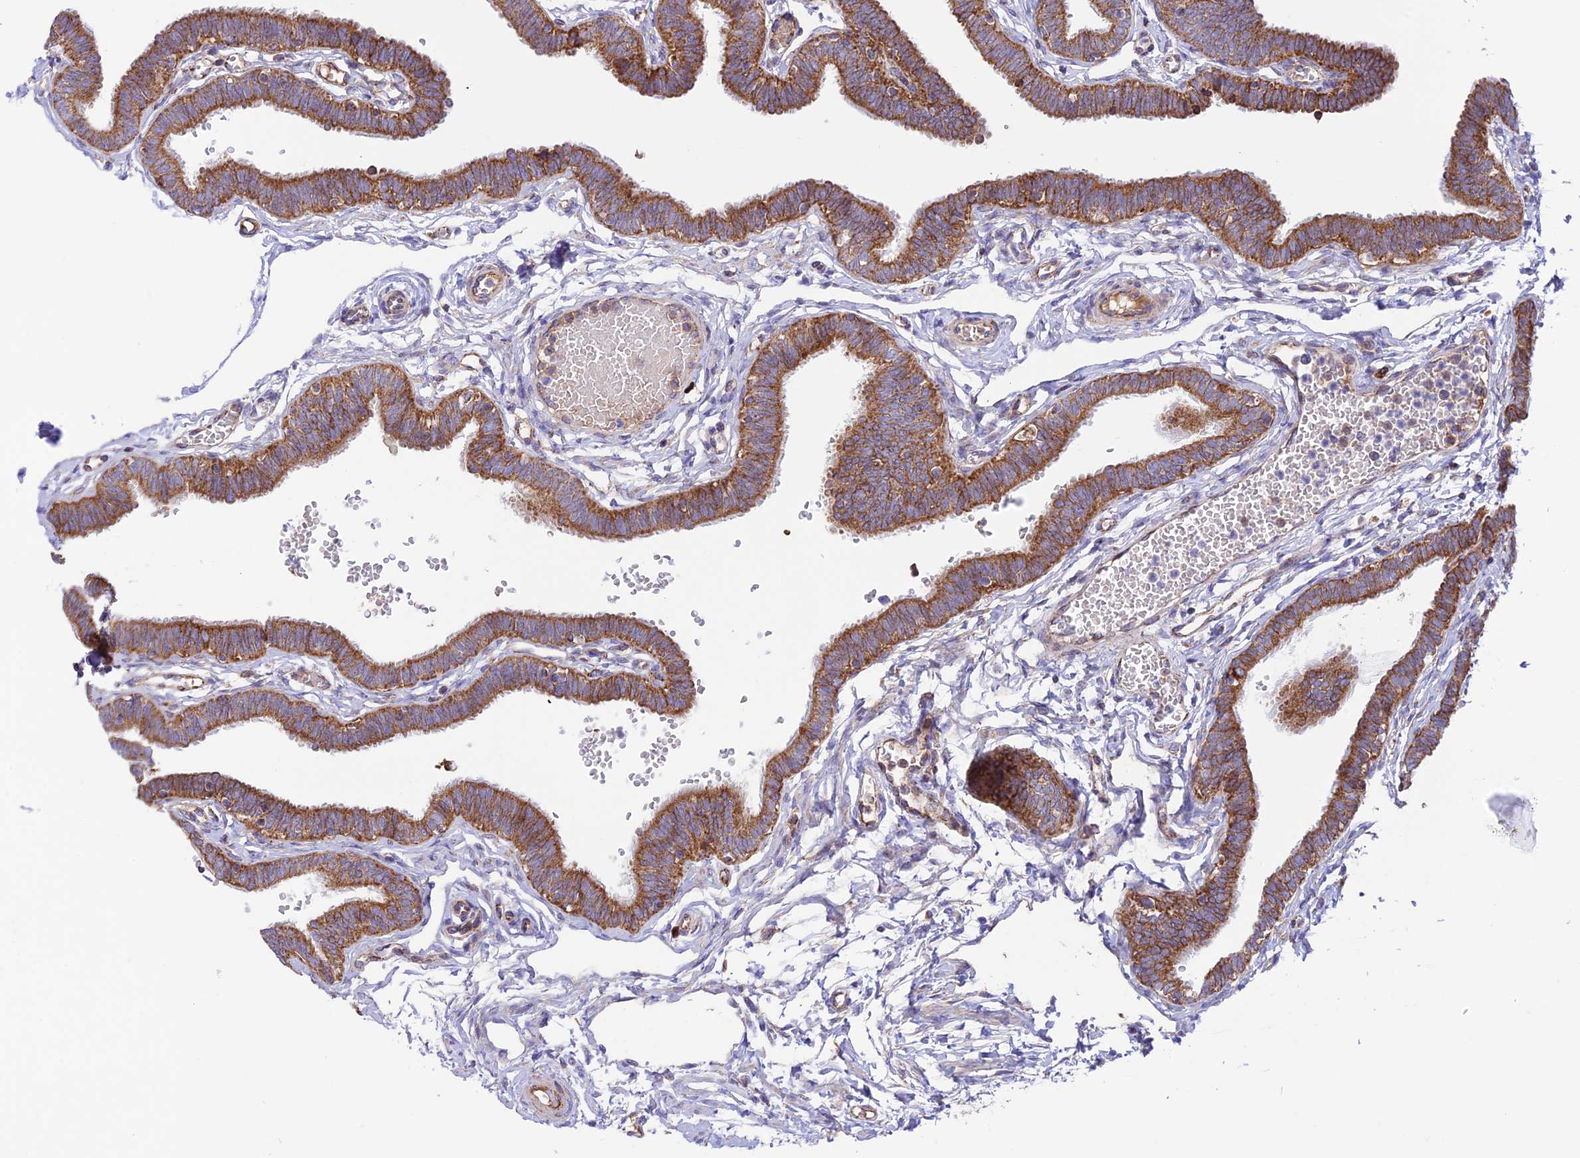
{"staining": {"intensity": "moderate", "quantity": ">75%", "location": "cytoplasmic/membranous"}, "tissue": "fallopian tube", "cell_type": "Glandular cells", "image_type": "normal", "snomed": [{"axis": "morphology", "description": "Normal tissue, NOS"}, {"axis": "topography", "description": "Fallopian tube"}, {"axis": "topography", "description": "Ovary"}], "caption": "Approximately >75% of glandular cells in normal human fallopian tube exhibit moderate cytoplasmic/membranous protein staining as visualized by brown immunohistochemical staining.", "gene": "UAP1L1", "patient": {"sex": "female", "age": 23}}